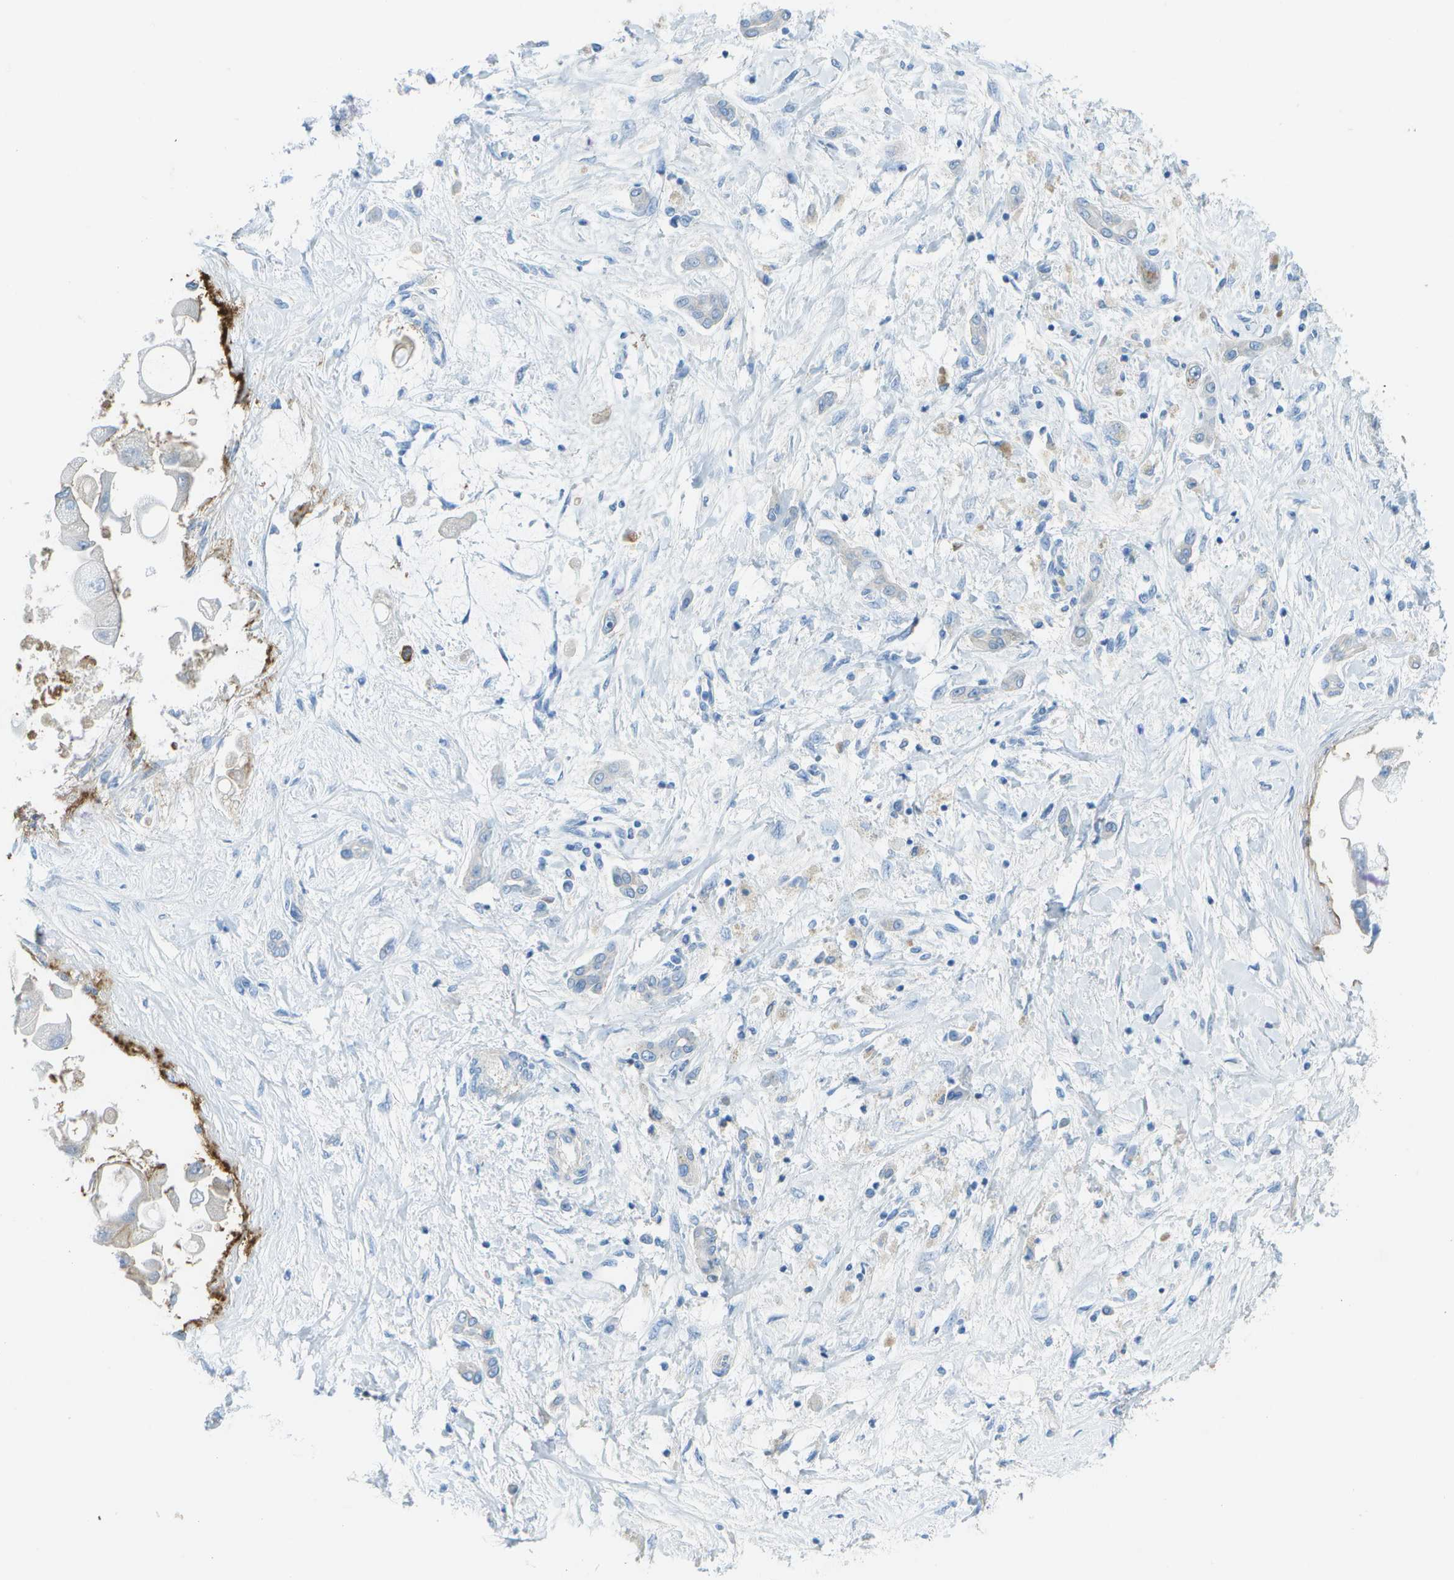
{"staining": {"intensity": "negative", "quantity": "none", "location": "none"}, "tissue": "liver cancer", "cell_type": "Tumor cells", "image_type": "cancer", "snomed": [{"axis": "morphology", "description": "Cholangiocarcinoma"}, {"axis": "topography", "description": "Liver"}], "caption": "Tumor cells are negative for protein expression in human cholangiocarcinoma (liver). (DAB (3,3'-diaminobenzidine) immunohistochemistry (IHC) with hematoxylin counter stain).", "gene": "CD46", "patient": {"sex": "male", "age": 50}}